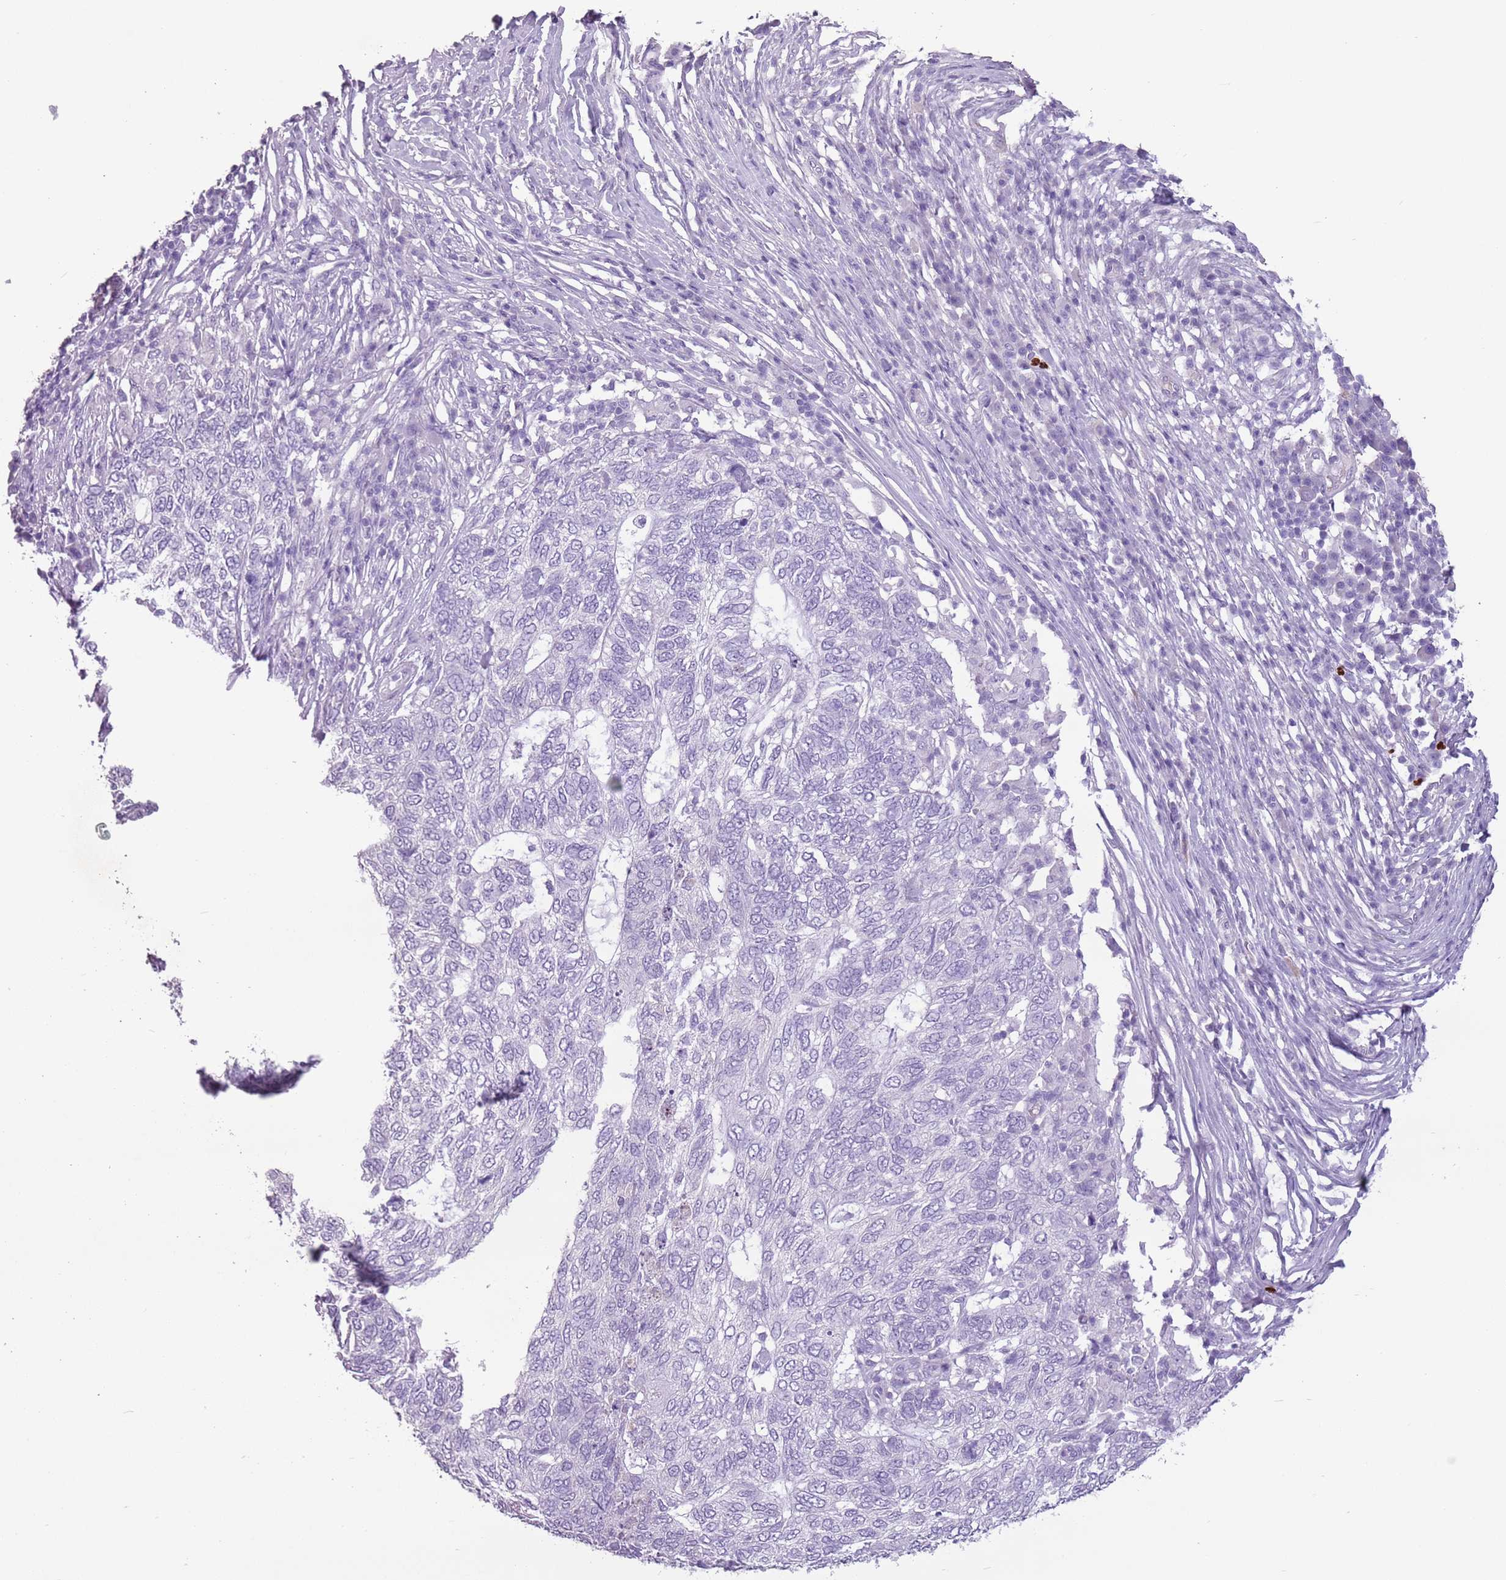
{"staining": {"intensity": "negative", "quantity": "none", "location": "none"}, "tissue": "skin cancer", "cell_type": "Tumor cells", "image_type": "cancer", "snomed": [{"axis": "morphology", "description": "Basal cell carcinoma"}, {"axis": "topography", "description": "Skin"}], "caption": "This is an immunohistochemistry (IHC) photomicrograph of human basal cell carcinoma (skin). There is no staining in tumor cells.", "gene": "CELF6", "patient": {"sex": "female", "age": 65}}